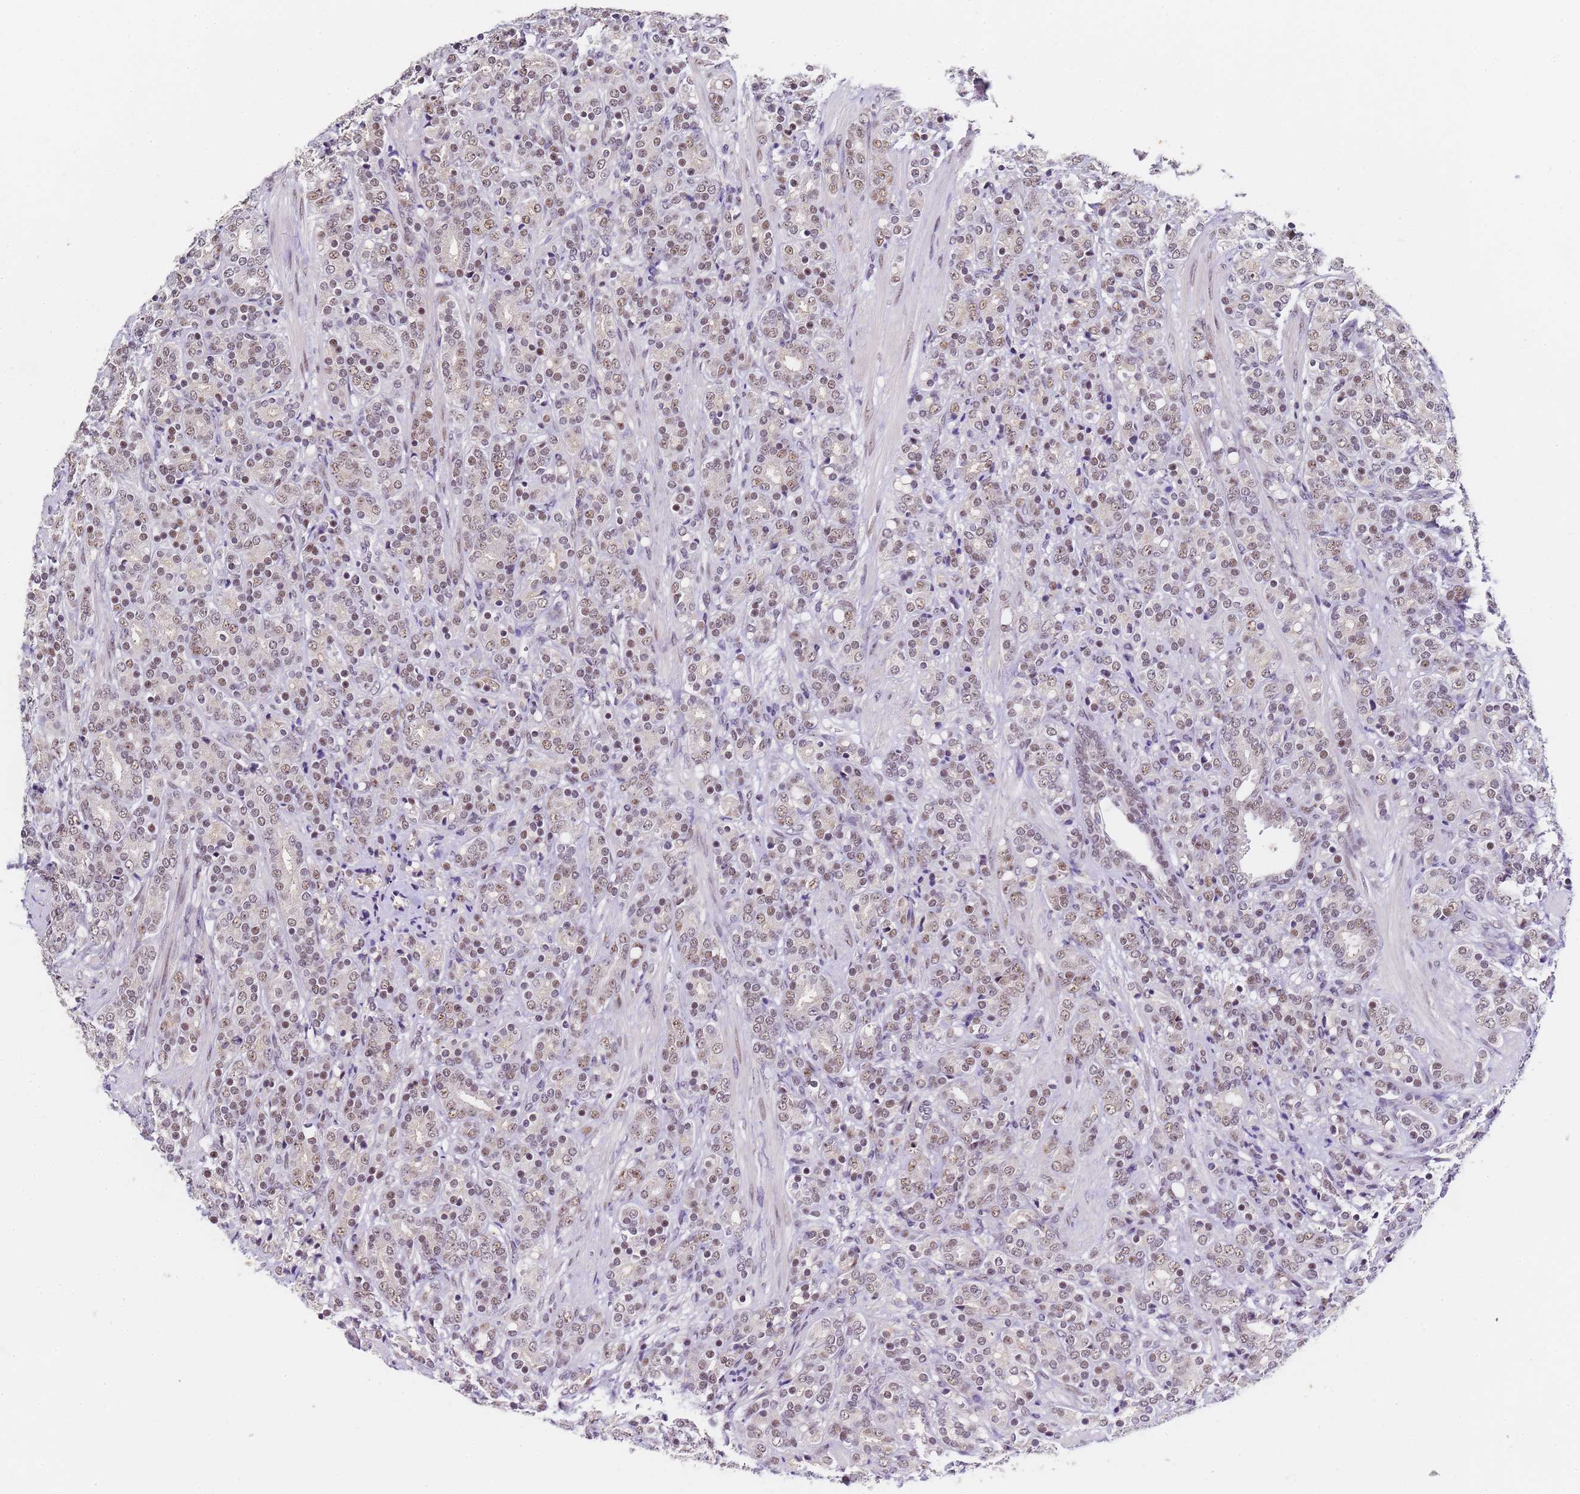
{"staining": {"intensity": "moderate", "quantity": ">75%", "location": "nuclear"}, "tissue": "prostate cancer", "cell_type": "Tumor cells", "image_type": "cancer", "snomed": [{"axis": "morphology", "description": "Adenocarcinoma, High grade"}, {"axis": "topography", "description": "Prostate"}], "caption": "Immunohistochemistry (IHC) photomicrograph of prostate cancer stained for a protein (brown), which reveals medium levels of moderate nuclear staining in about >75% of tumor cells.", "gene": "FNBP4", "patient": {"sex": "male", "age": 62}}